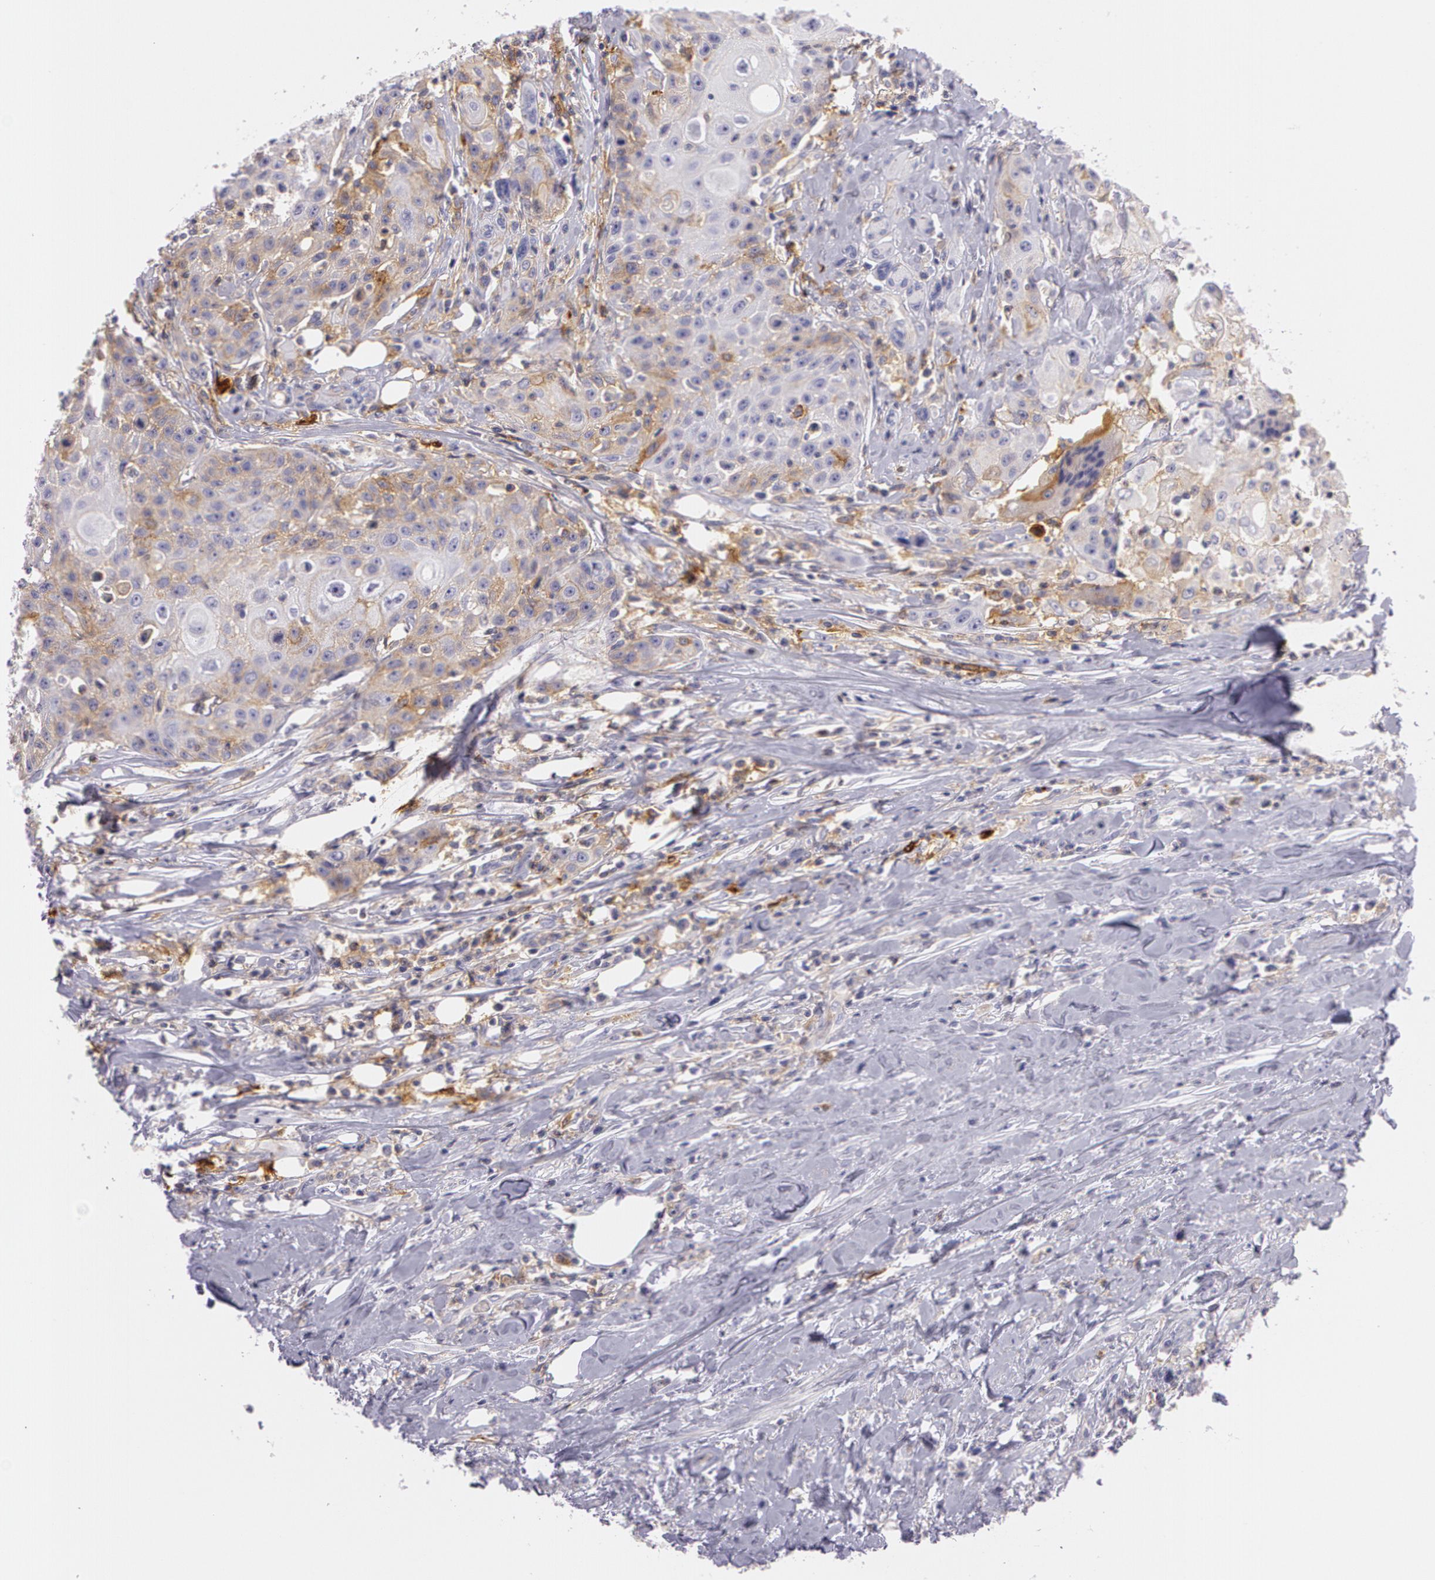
{"staining": {"intensity": "weak", "quantity": "25%-75%", "location": "cytoplasmic/membranous"}, "tissue": "head and neck cancer", "cell_type": "Tumor cells", "image_type": "cancer", "snomed": [{"axis": "morphology", "description": "Squamous cell carcinoma, NOS"}, {"axis": "topography", "description": "Oral tissue"}, {"axis": "topography", "description": "Head-Neck"}], "caption": "Brown immunohistochemical staining in squamous cell carcinoma (head and neck) shows weak cytoplasmic/membranous staining in approximately 25%-75% of tumor cells. The staining was performed using DAB (3,3'-diaminobenzidine) to visualize the protein expression in brown, while the nuclei were stained in blue with hematoxylin (Magnification: 20x).", "gene": "LY75", "patient": {"sex": "female", "age": 82}}